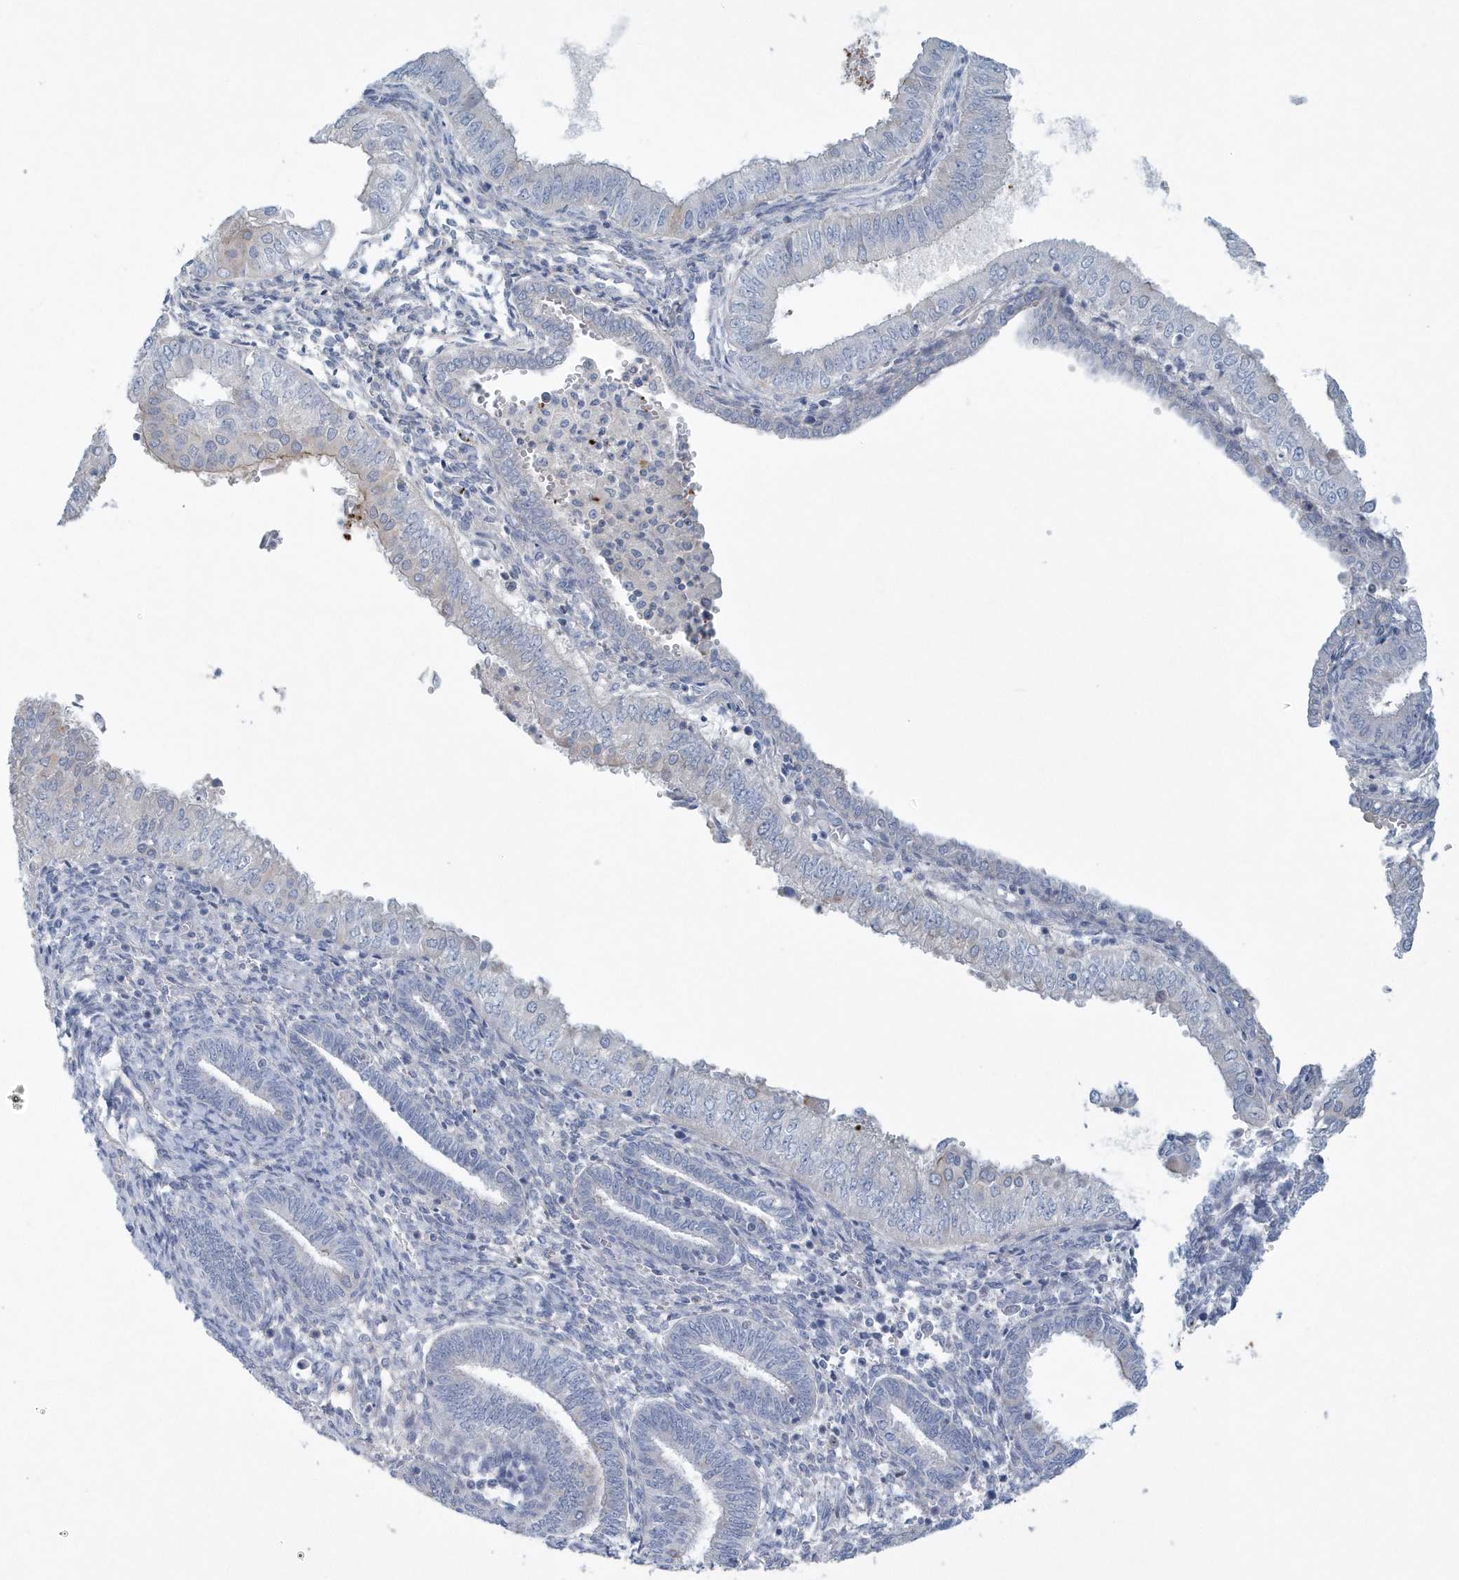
{"staining": {"intensity": "negative", "quantity": "none", "location": "none"}, "tissue": "endometrial cancer", "cell_type": "Tumor cells", "image_type": "cancer", "snomed": [{"axis": "morphology", "description": "Normal tissue, NOS"}, {"axis": "morphology", "description": "Adenocarcinoma, NOS"}, {"axis": "topography", "description": "Endometrium"}], "caption": "There is no significant expression in tumor cells of adenocarcinoma (endometrial).", "gene": "SPATA18", "patient": {"sex": "female", "age": 53}}